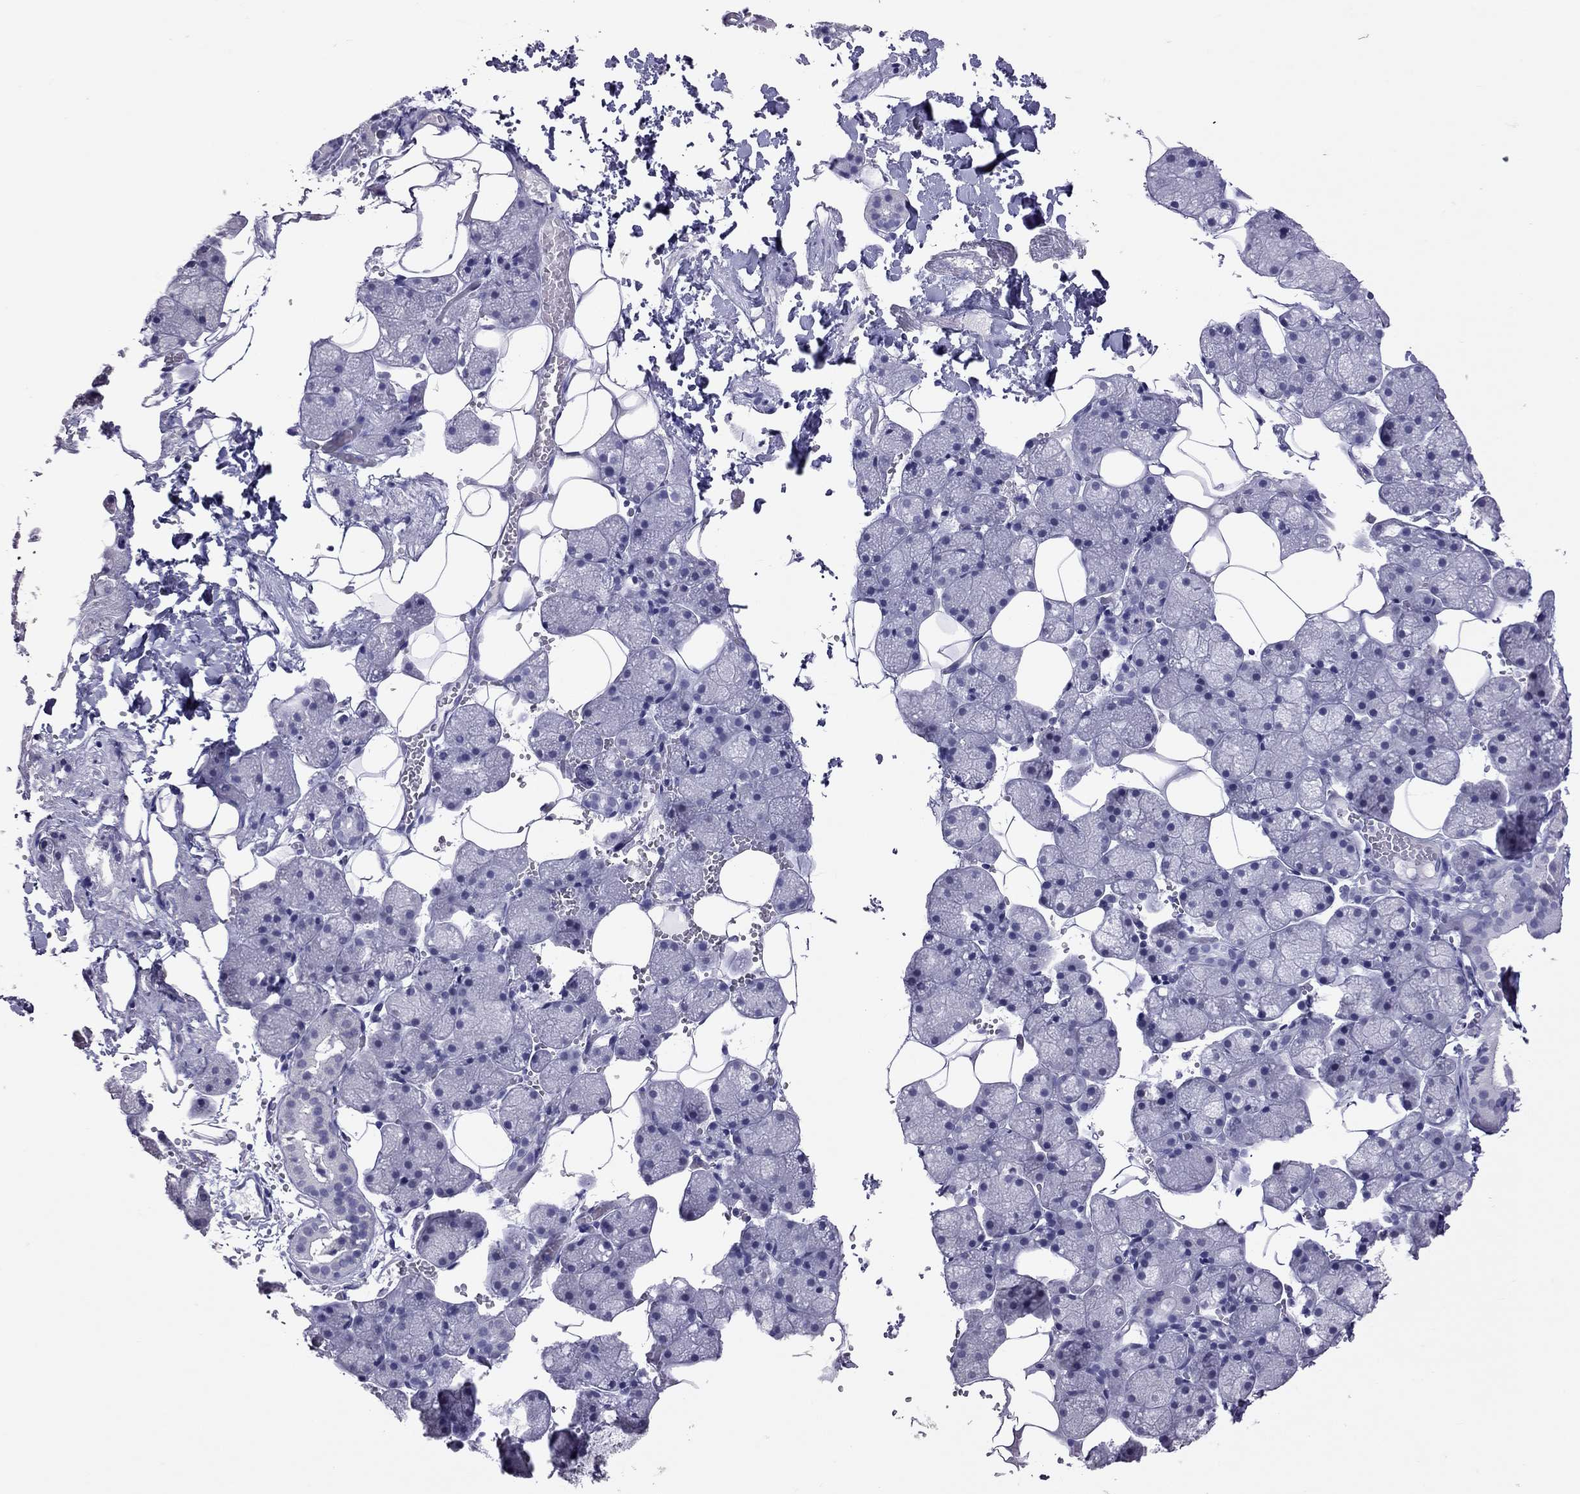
{"staining": {"intensity": "negative", "quantity": "none", "location": "none"}, "tissue": "salivary gland", "cell_type": "Glandular cells", "image_type": "normal", "snomed": [{"axis": "morphology", "description": "Normal tissue, NOS"}, {"axis": "topography", "description": "Salivary gland"}], "caption": "High magnification brightfield microscopy of normal salivary gland stained with DAB (brown) and counterstained with hematoxylin (blue): glandular cells show no significant staining. (DAB immunohistochemistry with hematoxylin counter stain).", "gene": "PSMB11", "patient": {"sex": "male", "age": 38}}